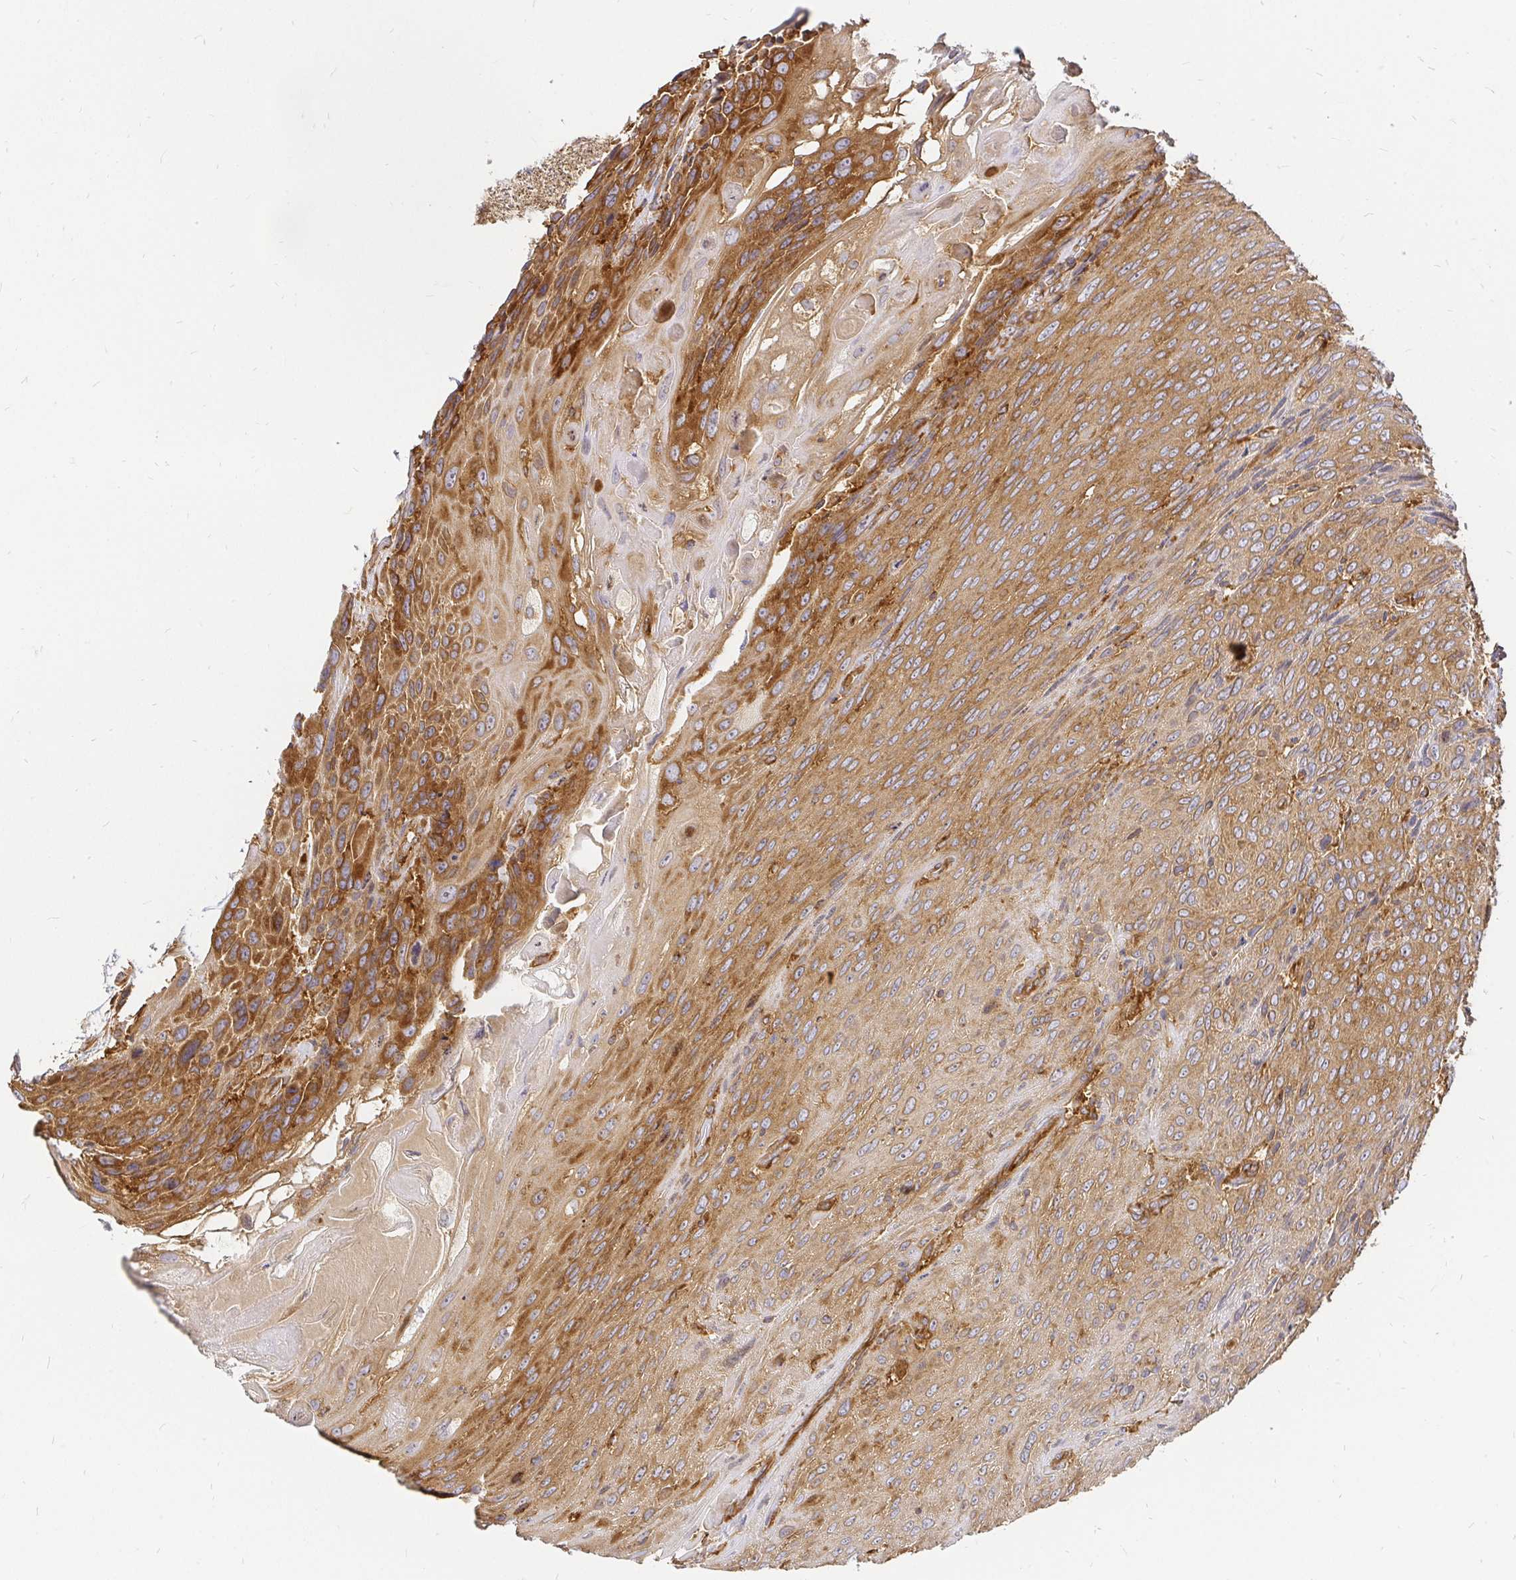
{"staining": {"intensity": "moderate", "quantity": ">75%", "location": "cytoplasmic/membranous"}, "tissue": "urothelial cancer", "cell_type": "Tumor cells", "image_type": "cancer", "snomed": [{"axis": "morphology", "description": "Urothelial carcinoma, High grade"}, {"axis": "topography", "description": "Urinary bladder"}], "caption": "This photomicrograph exhibits urothelial cancer stained with immunohistochemistry to label a protein in brown. The cytoplasmic/membranous of tumor cells show moderate positivity for the protein. Nuclei are counter-stained blue.", "gene": "KIF5B", "patient": {"sex": "female", "age": 70}}